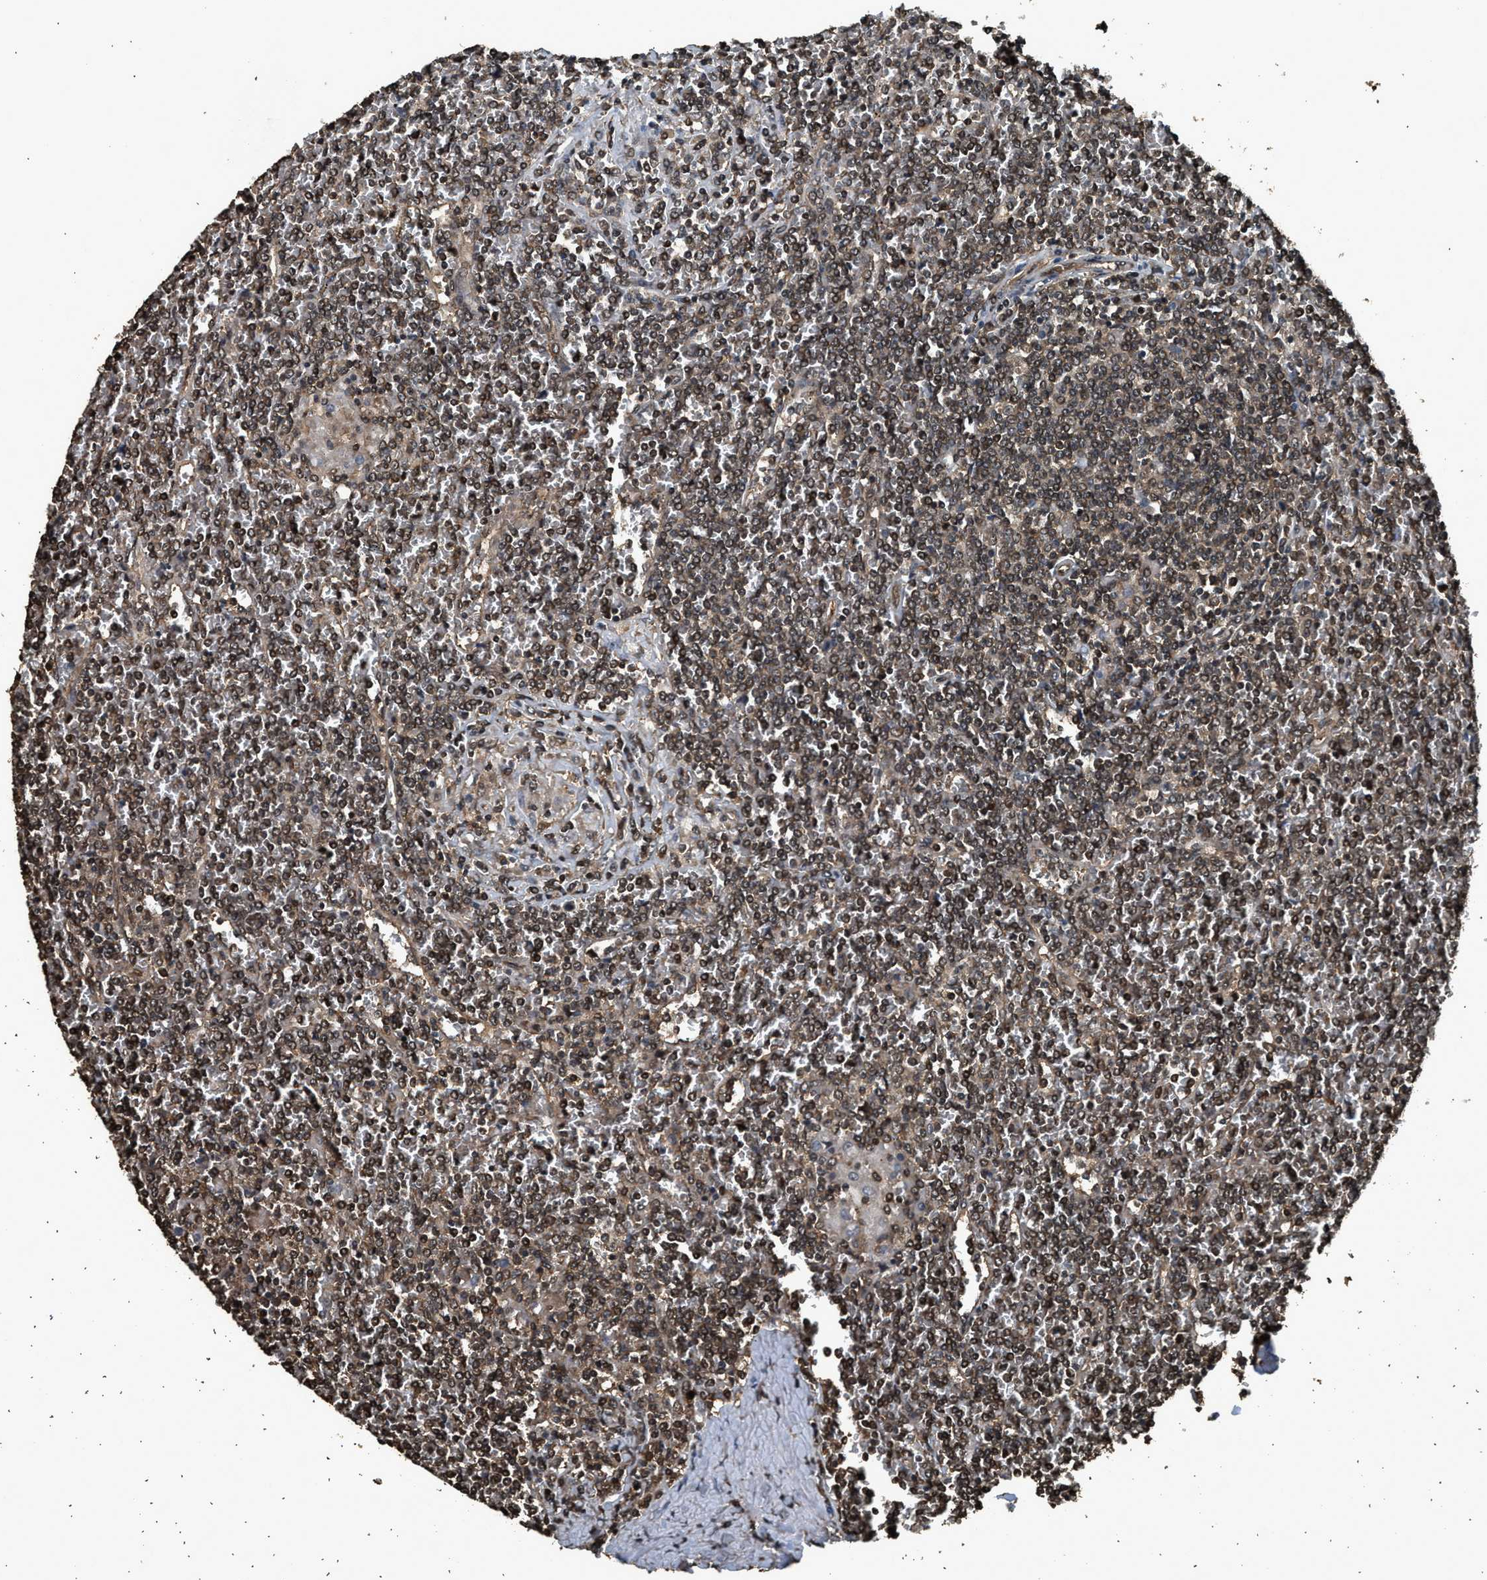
{"staining": {"intensity": "moderate", "quantity": ">75%", "location": "cytoplasmic/membranous,nuclear"}, "tissue": "lymphoma", "cell_type": "Tumor cells", "image_type": "cancer", "snomed": [{"axis": "morphology", "description": "Malignant lymphoma, non-Hodgkin's type, Low grade"}, {"axis": "topography", "description": "Spleen"}], "caption": "Low-grade malignant lymphoma, non-Hodgkin's type stained with a protein marker demonstrates moderate staining in tumor cells.", "gene": "MYBL2", "patient": {"sex": "female", "age": 19}}